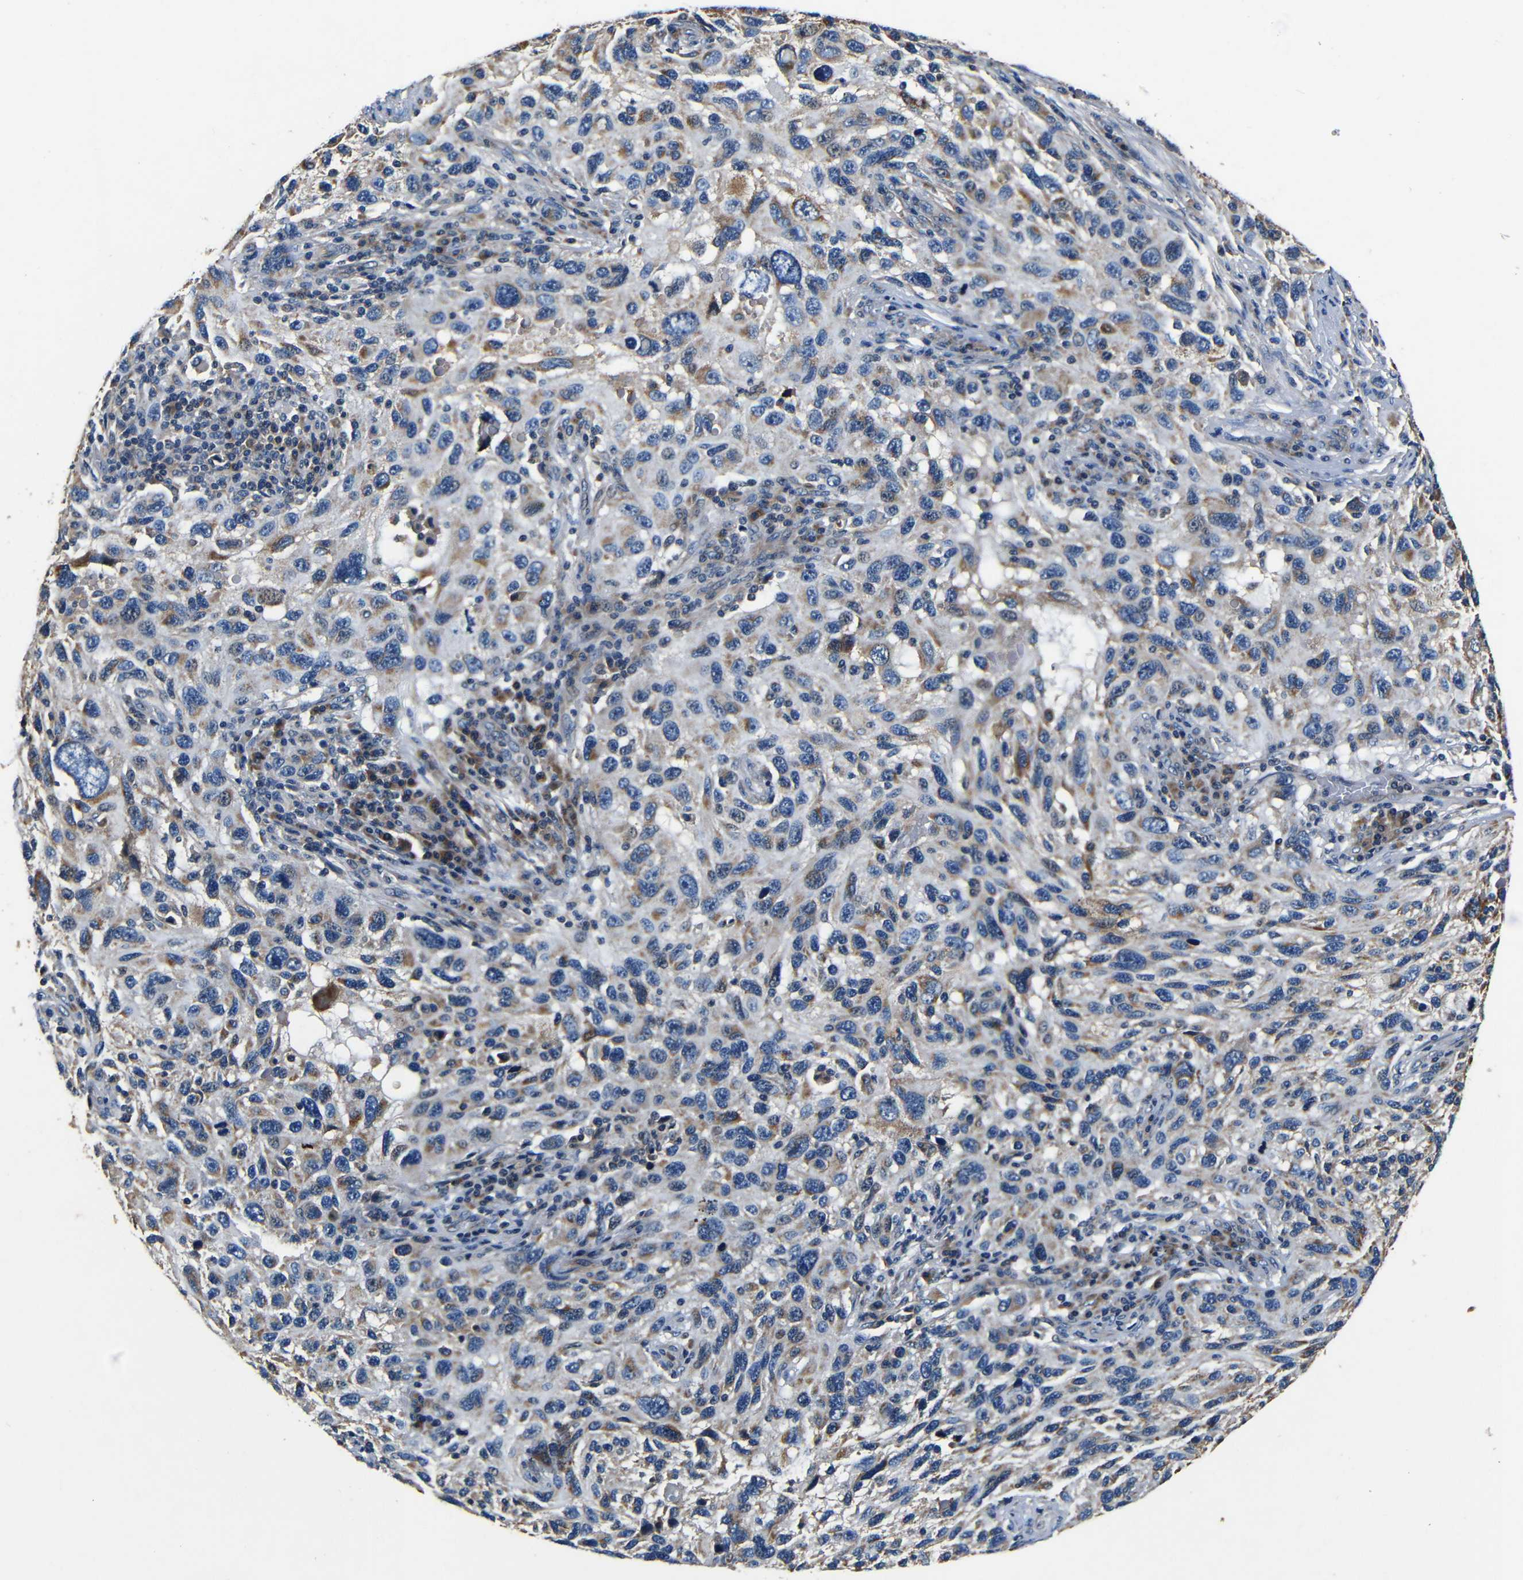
{"staining": {"intensity": "moderate", "quantity": "25%-75%", "location": "cytoplasmic/membranous"}, "tissue": "melanoma", "cell_type": "Tumor cells", "image_type": "cancer", "snomed": [{"axis": "morphology", "description": "Malignant melanoma, NOS"}, {"axis": "topography", "description": "Skin"}], "caption": "The histopathology image shows immunohistochemical staining of melanoma. There is moderate cytoplasmic/membranous positivity is identified in about 25%-75% of tumor cells. (IHC, brightfield microscopy, high magnification).", "gene": "MTX1", "patient": {"sex": "male", "age": 53}}